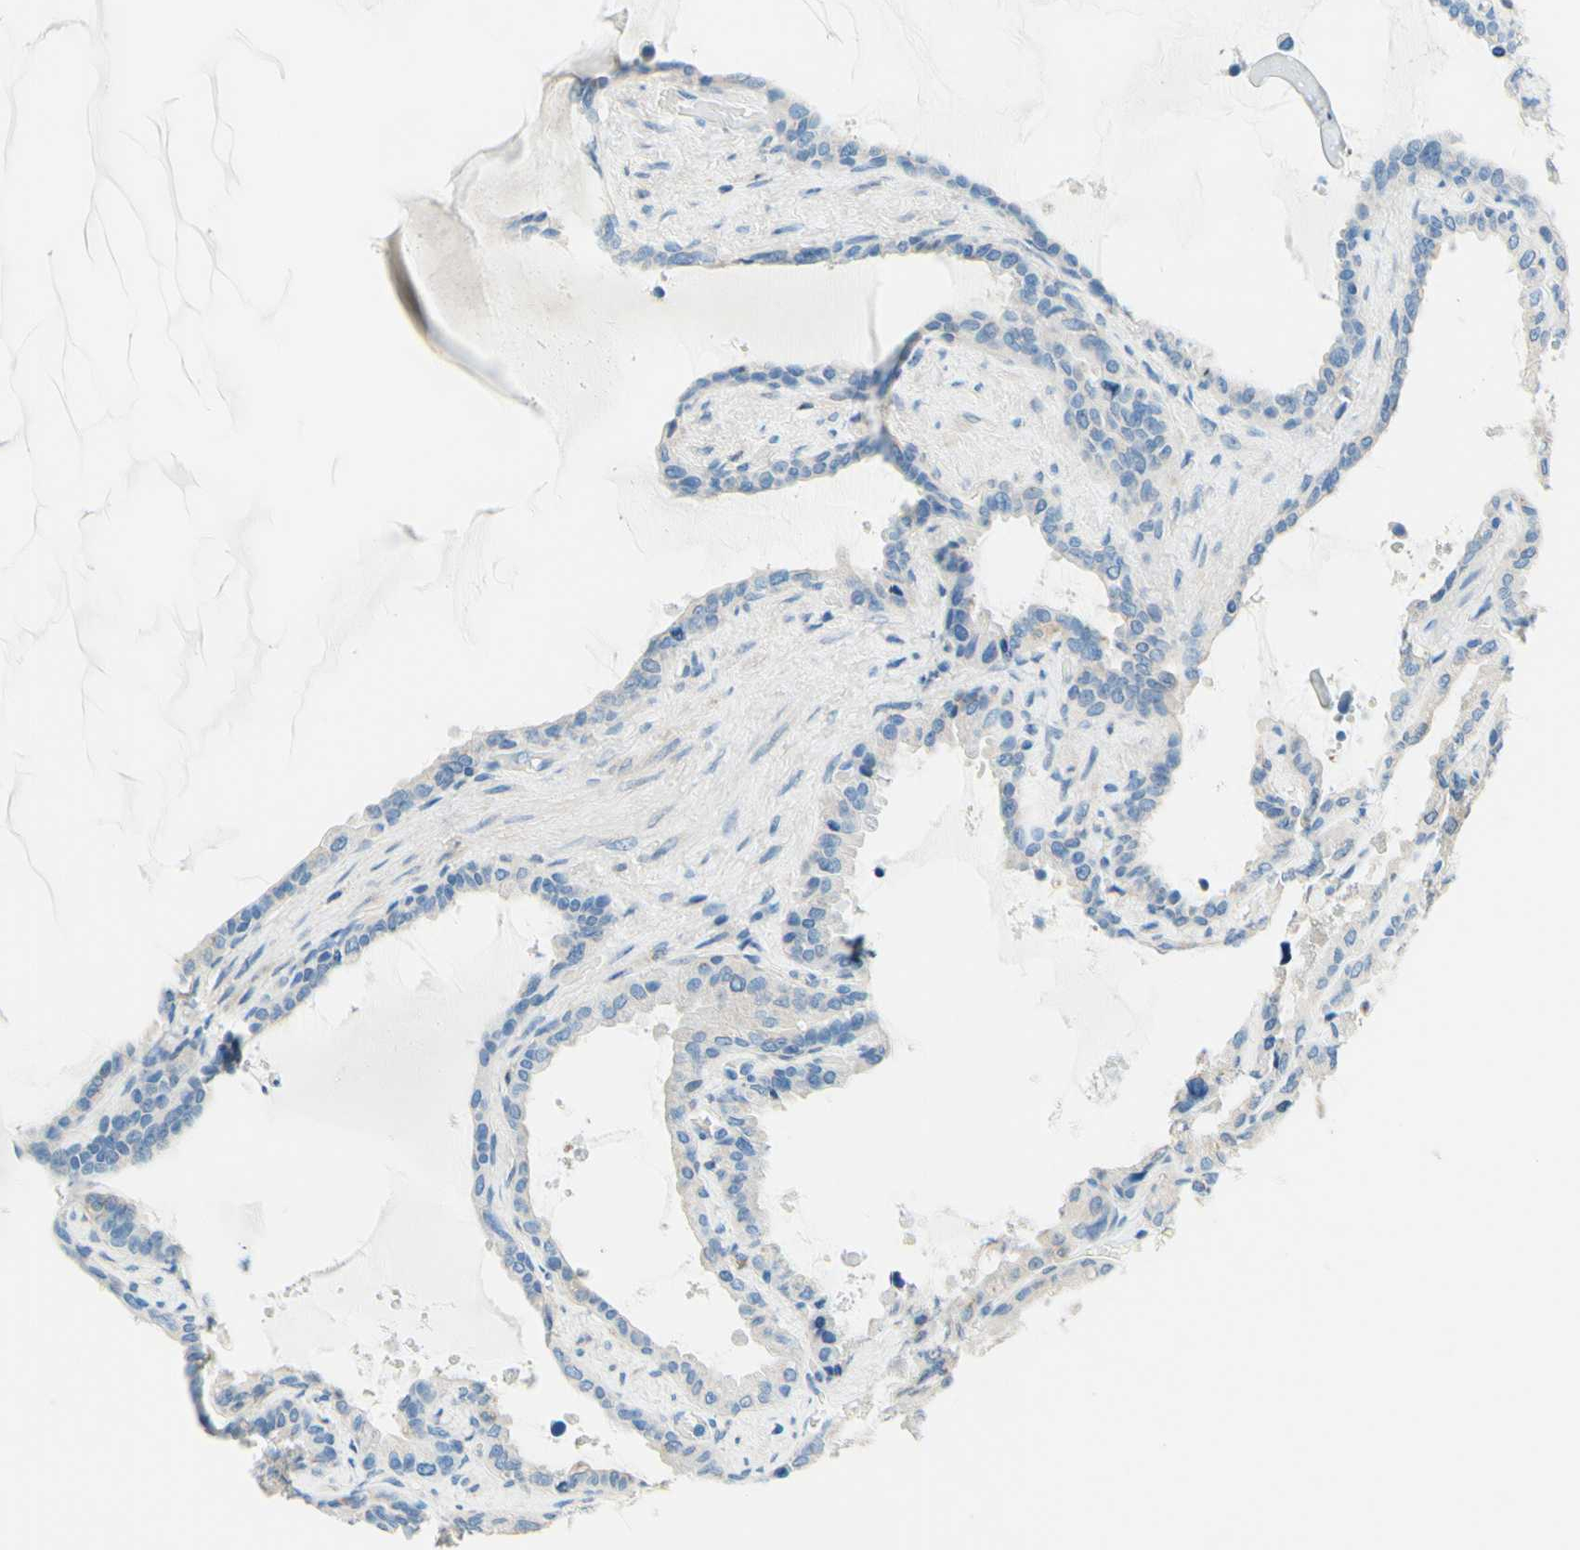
{"staining": {"intensity": "weak", "quantity": "<25%", "location": "cytoplasmic/membranous"}, "tissue": "seminal vesicle", "cell_type": "Glandular cells", "image_type": "normal", "snomed": [{"axis": "morphology", "description": "Normal tissue, NOS"}, {"axis": "topography", "description": "Seminal veicle"}], "caption": "Image shows no protein expression in glandular cells of benign seminal vesicle.", "gene": "SIGLEC9", "patient": {"sex": "male", "age": 46}}